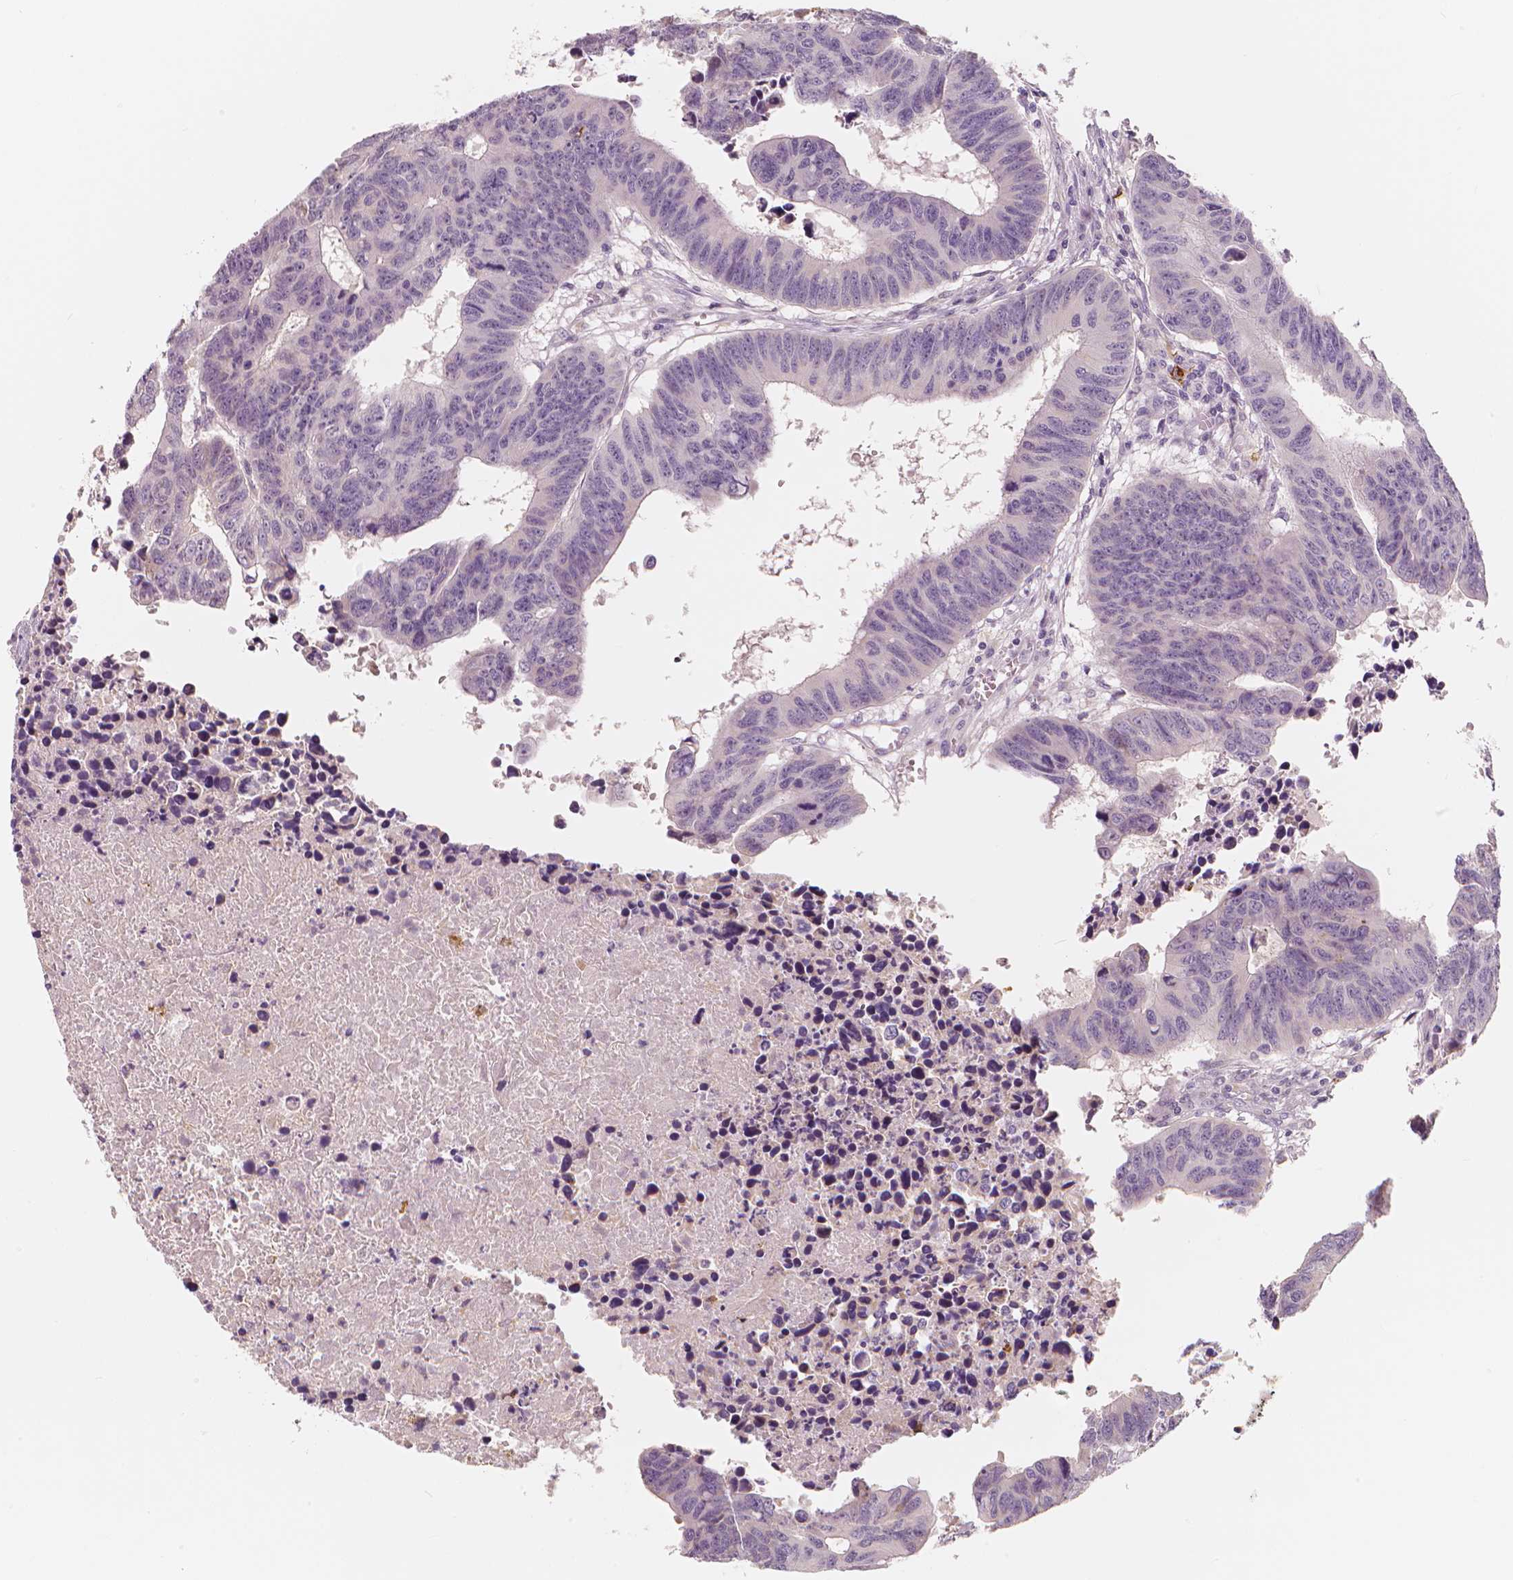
{"staining": {"intensity": "negative", "quantity": "none", "location": "none"}, "tissue": "colorectal cancer", "cell_type": "Tumor cells", "image_type": "cancer", "snomed": [{"axis": "morphology", "description": "Adenocarcinoma, NOS"}, {"axis": "topography", "description": "Rectum"}], "caption": "This histopathology image is of colorectal cancer stained with immunohistochemistry (IHC) to label a protein in brown with the nuclei are counter-stained blue. There is no expression in tumor cells. Nuclei are stained in blue.", "gene": "RNASE7", "patient": {"sex": "female", "age": 85}}